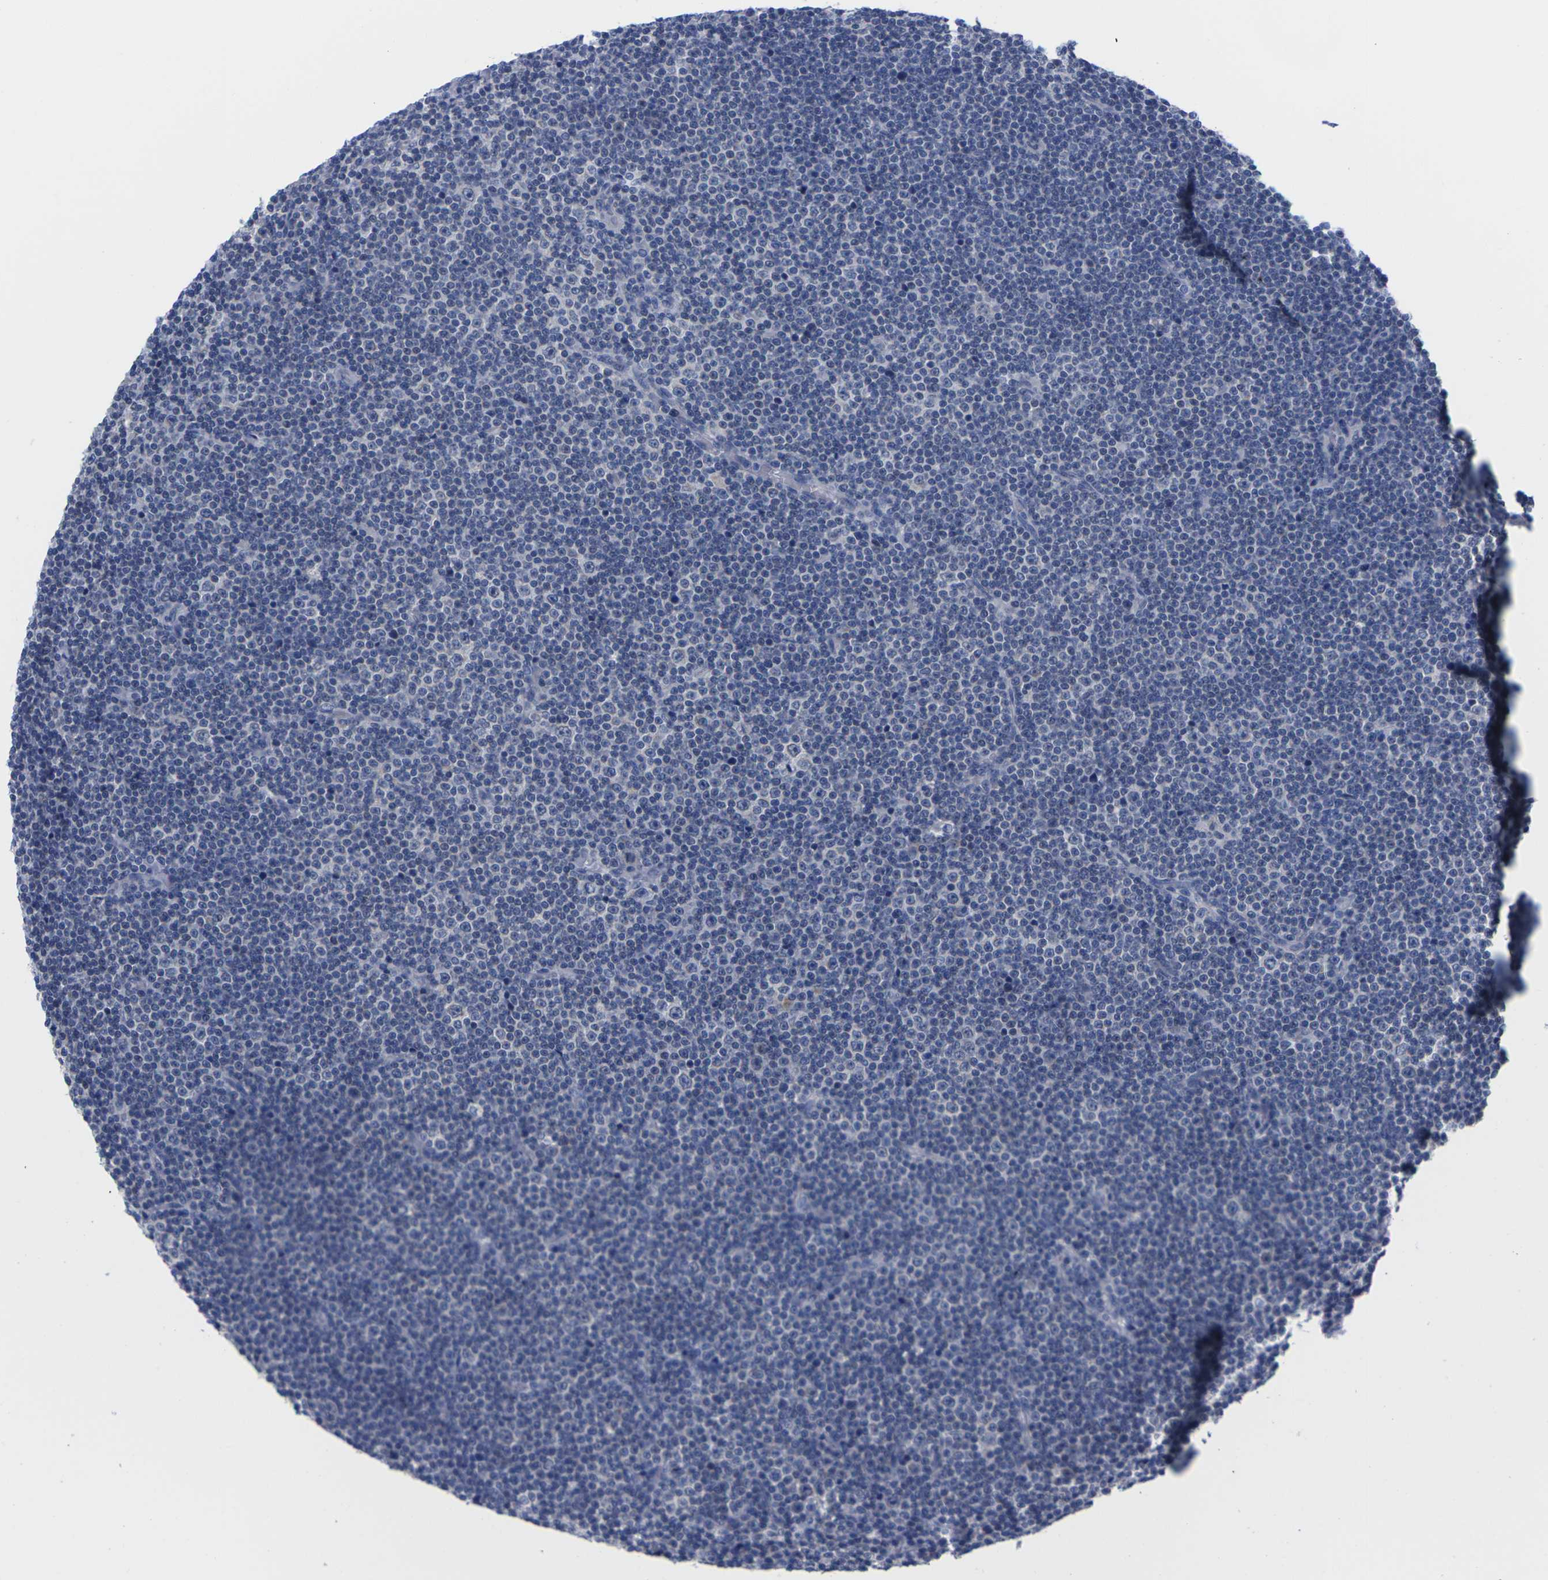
{"staining": {"intensity": "negative", "quantity": "none", "location": "none"}, "tissue": "lymphoma", "cell_type": "Tumor cells", "image_type": "cancer", "snomed": [{"axis": "morphology", "description": "Malignant lymphoma, non-Hodgkin's type, Low grade"}, {"axis": "topography", "description": "Lymph node"}], "caption": "Lymphoma was stained to show a protein in brown. There is no significant staining in tumor cells. (DAB immunohistochemistry (IHC) with hematoxylin counter stain).", "gene": "FAM210A", "patient": {"sex": "female", "age": 67}}